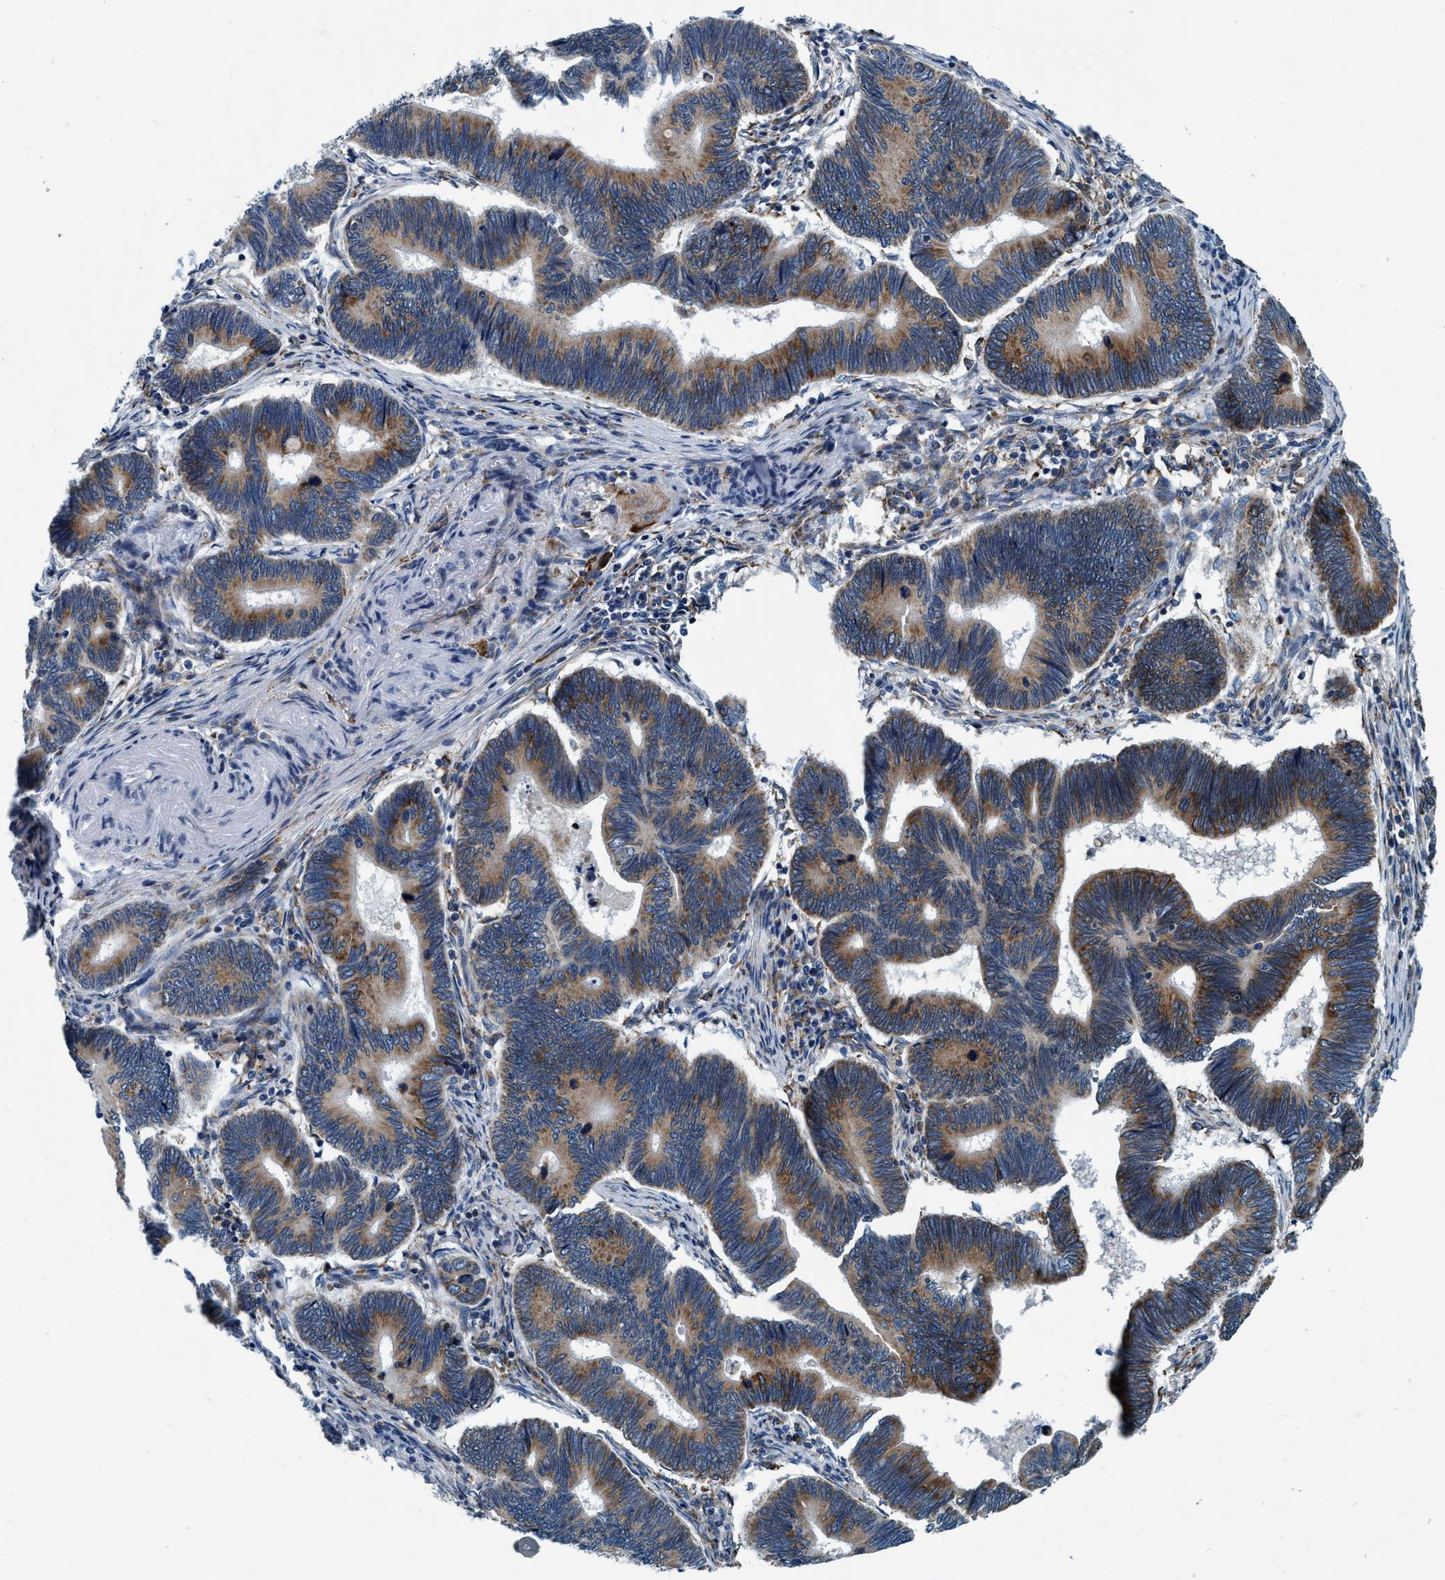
{"staining": {"intensity": "moderate", "quantity": ">75%", "location": "cytoplasmic/membranous"}, "tissue": "pancreatic cancer", "cell_type": "Tumor cells", "image_type": "cancer", "snomed": [{"axis": "morphology", "description": "Adenocarcinoma, NOS"}, {"axis": "topography", "description": "Pancreas"}], "caption": "Human adenocarcinoma (pancreatic) stained with a protein marker reveals moderate staining in tumor cells.", "gene": "ARMC9", "patient": {"sex": "female", "age": 70}}